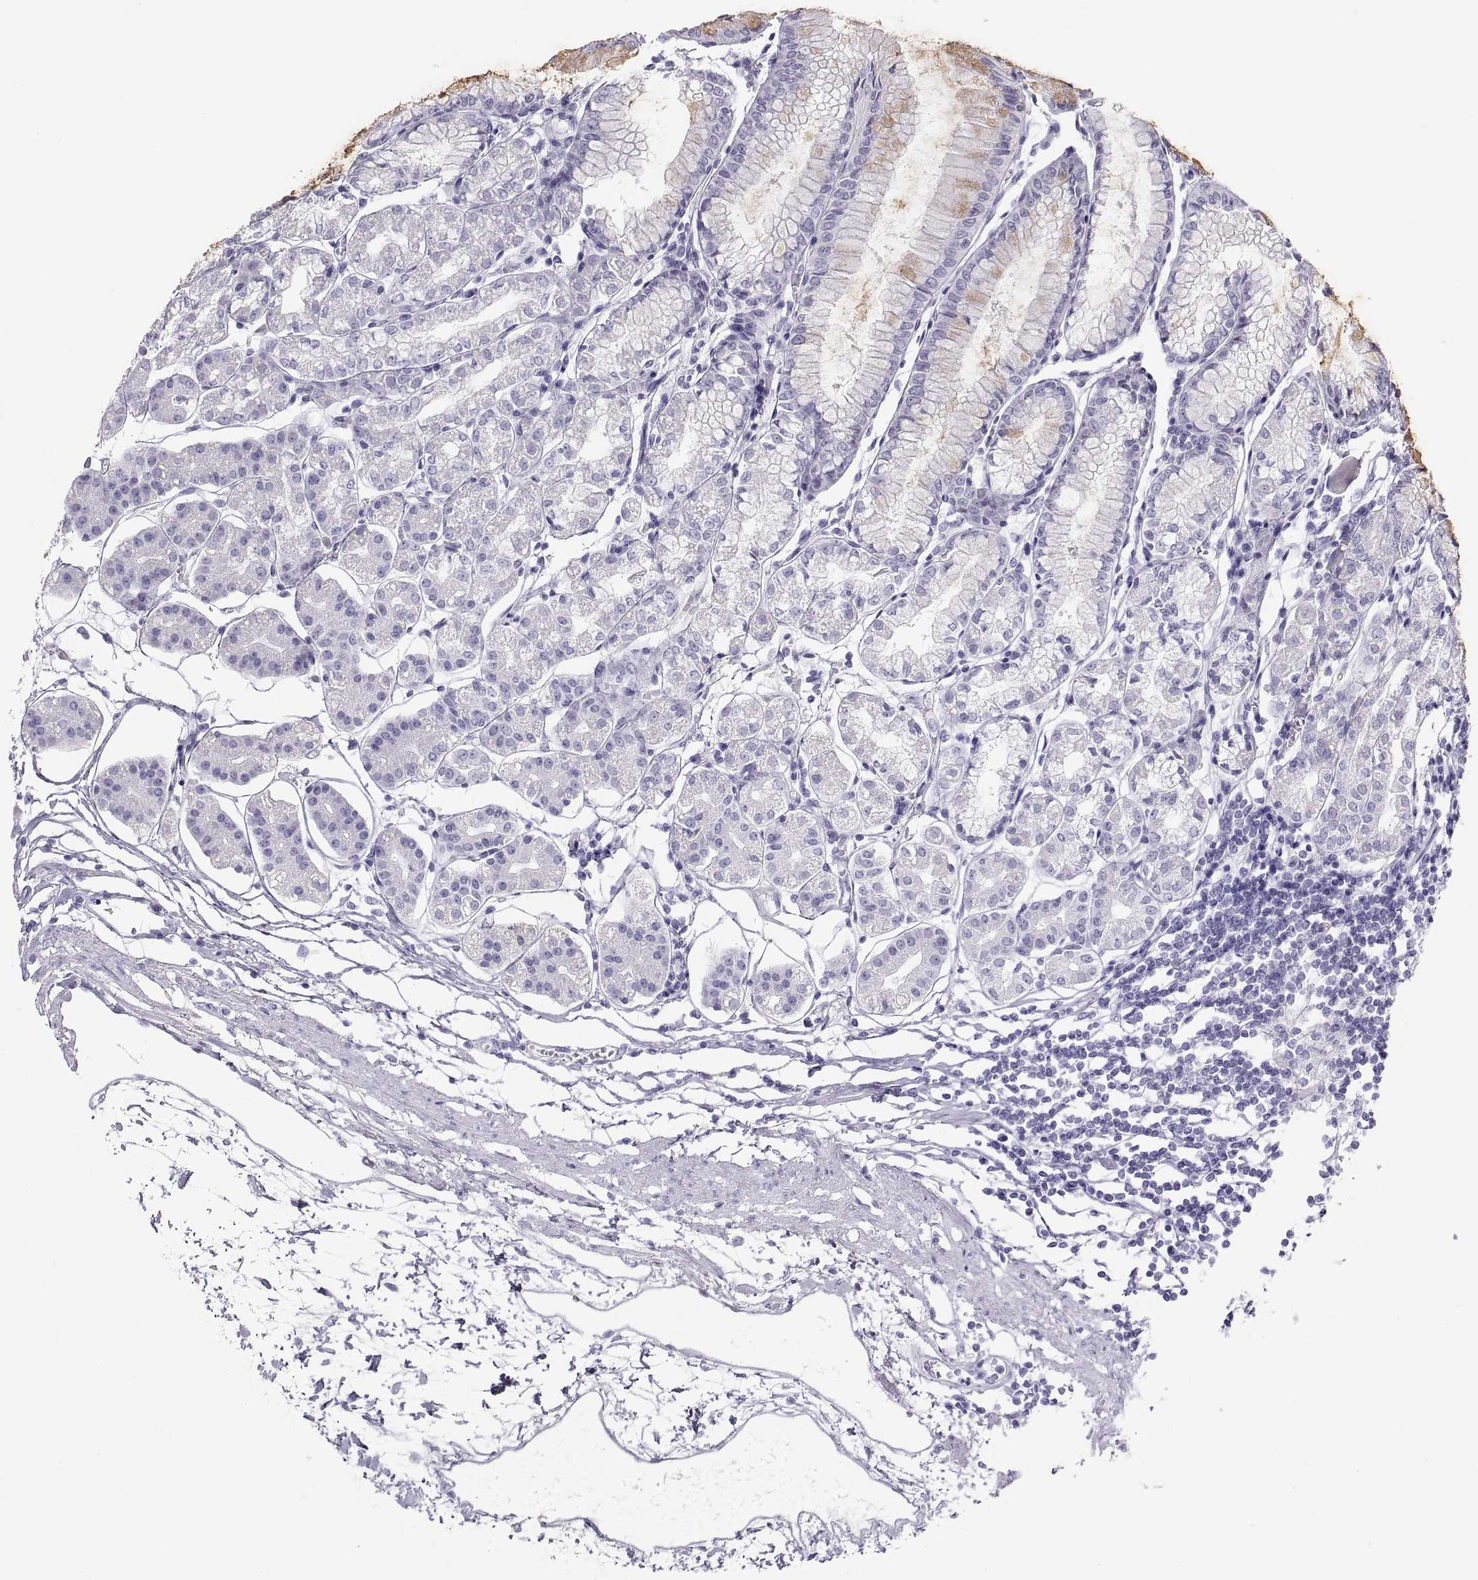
{"staining": {"intensity": "negative", "quantity": "none", "location": "none"}, "tissue": "stomach", "cell_type": "Glandular cells", "image_type": "normal", "snomed": [{"axis": "morphology", "description": "Normal tissue, NOS"}, {"axis": "topography", "description": "Skeletal muscle"}, {"axis": "topography", "description": "Stomach"}], "caption": "Benign stomach was stained to show a protein in brown. There is no significant positivity in glandular cells. (DAB (3,3'-diaminobenzidine) immunohistochemistry, high magnification).", "gene": "SEMG1", "patient": {"sex": "female", "age": 57}}